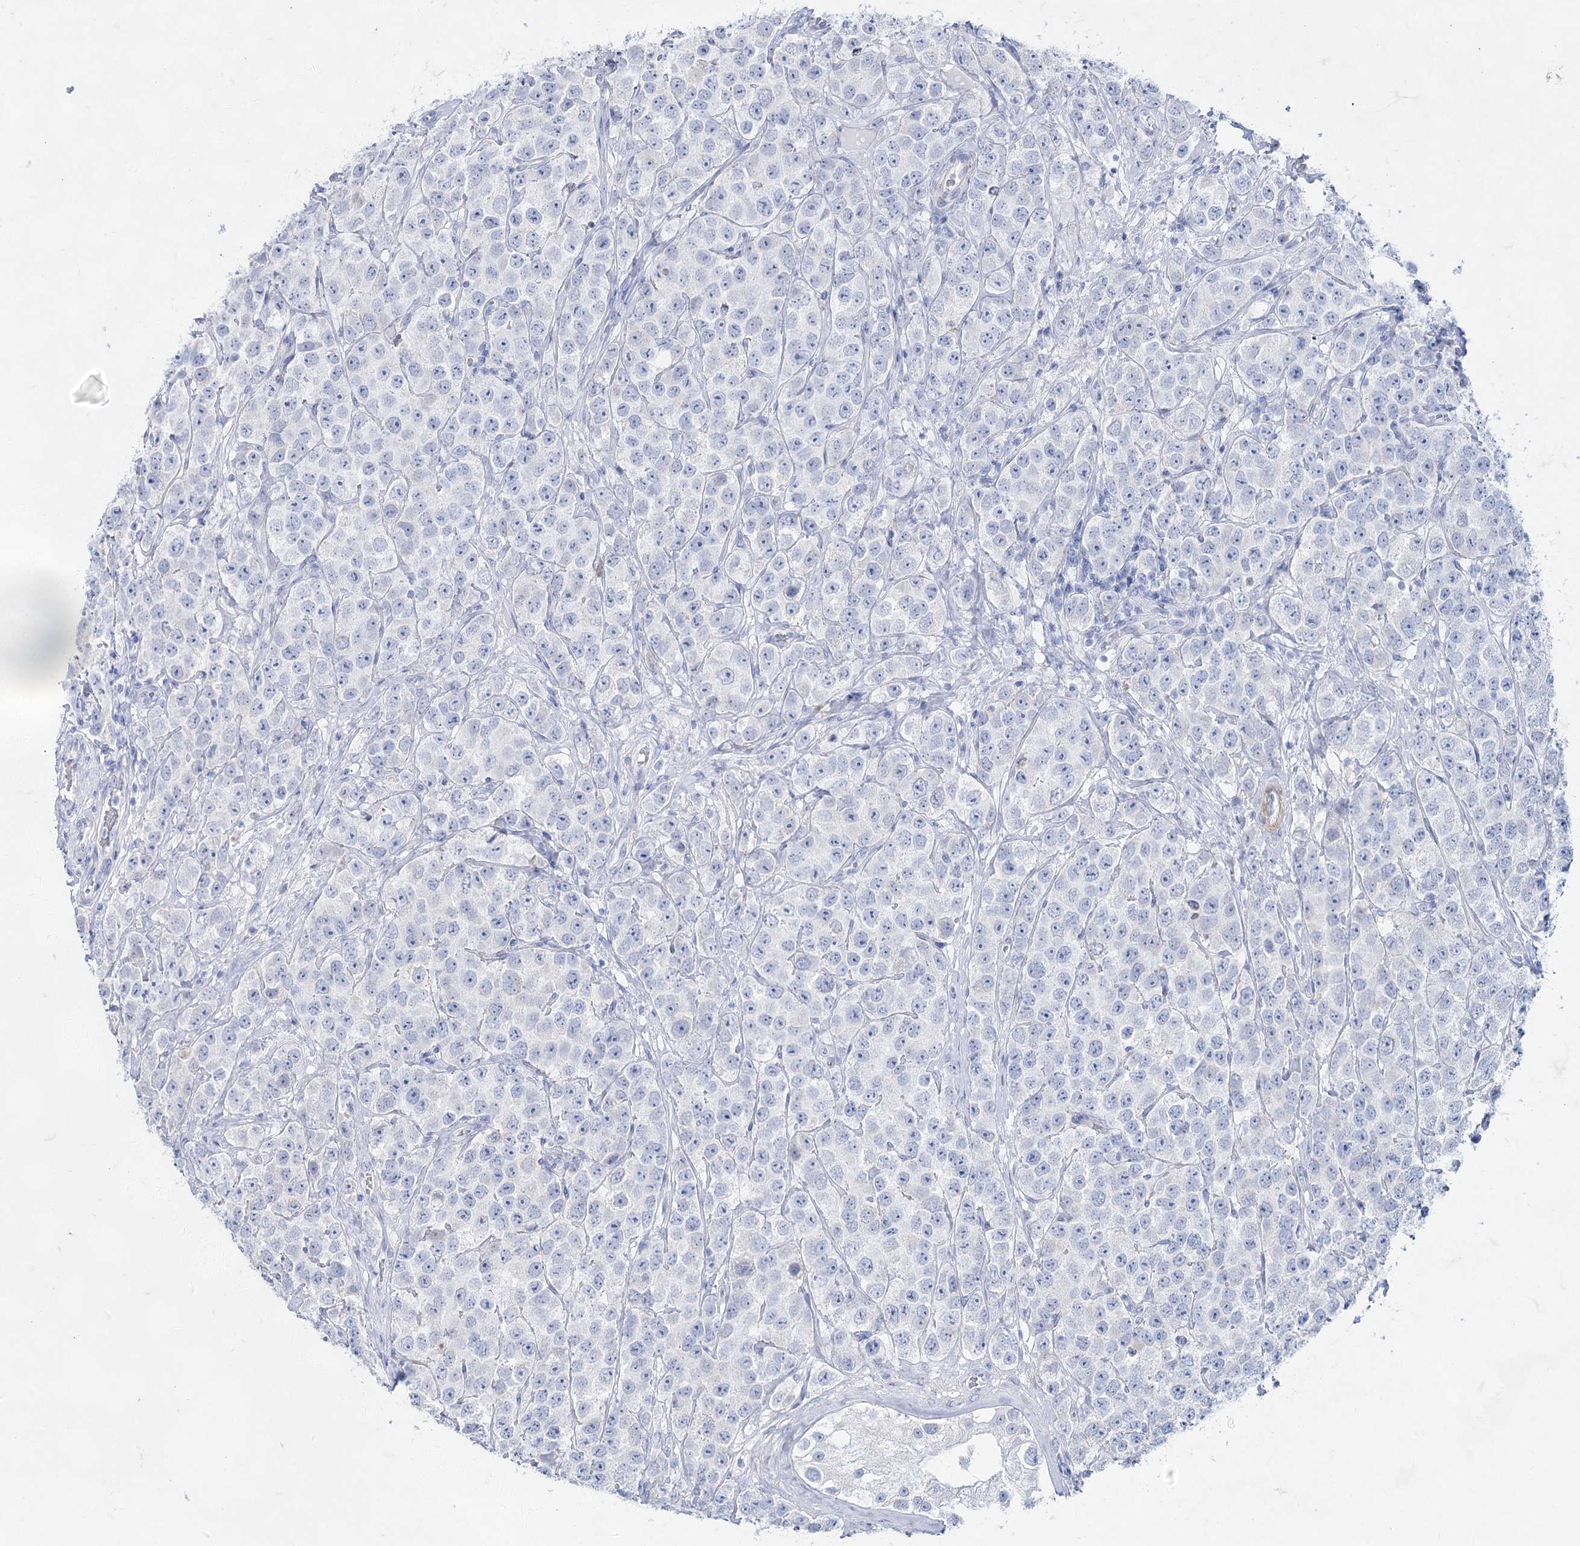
{"staining": {"intensity": "negative", "quantity": "none", "location": "none"}, "tissue": "testis cancer", "cell_type": "Tumor cells", "image_type": "cancer", "snomed": [{"axis": "morphology", "description": "Seminoma, NOS"}, {"axis": "topography", "description": "Testis"}], "caption": "A photomicrograph of seminoma (testis) stained for a protein displays no brown staining in tumor cells.", "gene": "ACRV1", "patient": {"sex": "male", "age": 28}}